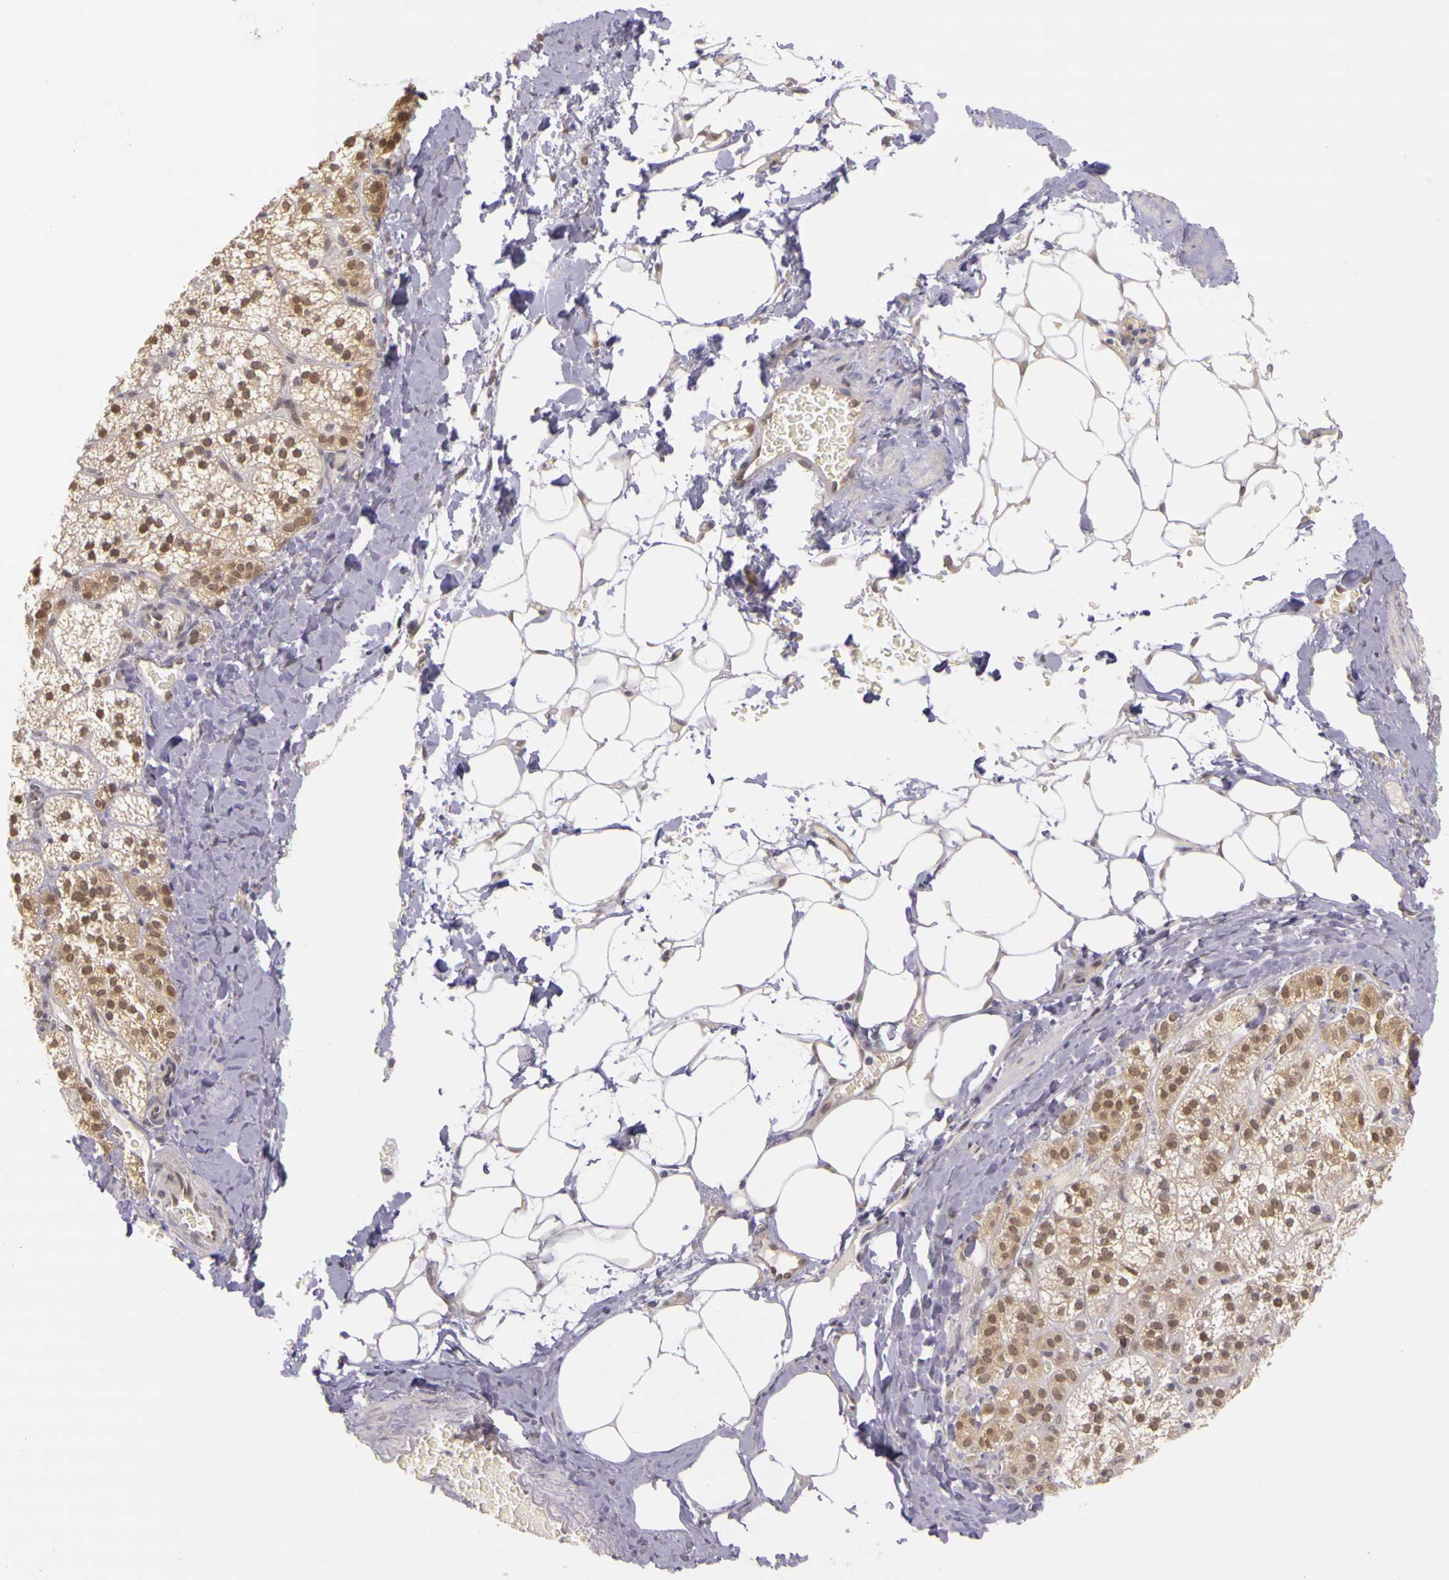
{"staining": {"intensity": "moderate", "quantity": ">75%", "location": "cytoplasmic/membranous,nuclear"}, "tissue": "adrenal gland", "cell_type": "Glandular cells", "image_type": "normal", "snomed": [{"axis": "morphology", "description": "Normal tissue, NOS"}, {"axis": "topography", "description": "Adrenal gland"}], "caption": "Protein expression analysis of normal adrenal gland reveals moderate cytoplasmic/membranous,nuclear staining in about >75% of glandular cells. Ihc stains the protein in brown and the nuclei are stained blue.", "gene": "WDR13", "patient": {"sex": "male", "age": 53}}